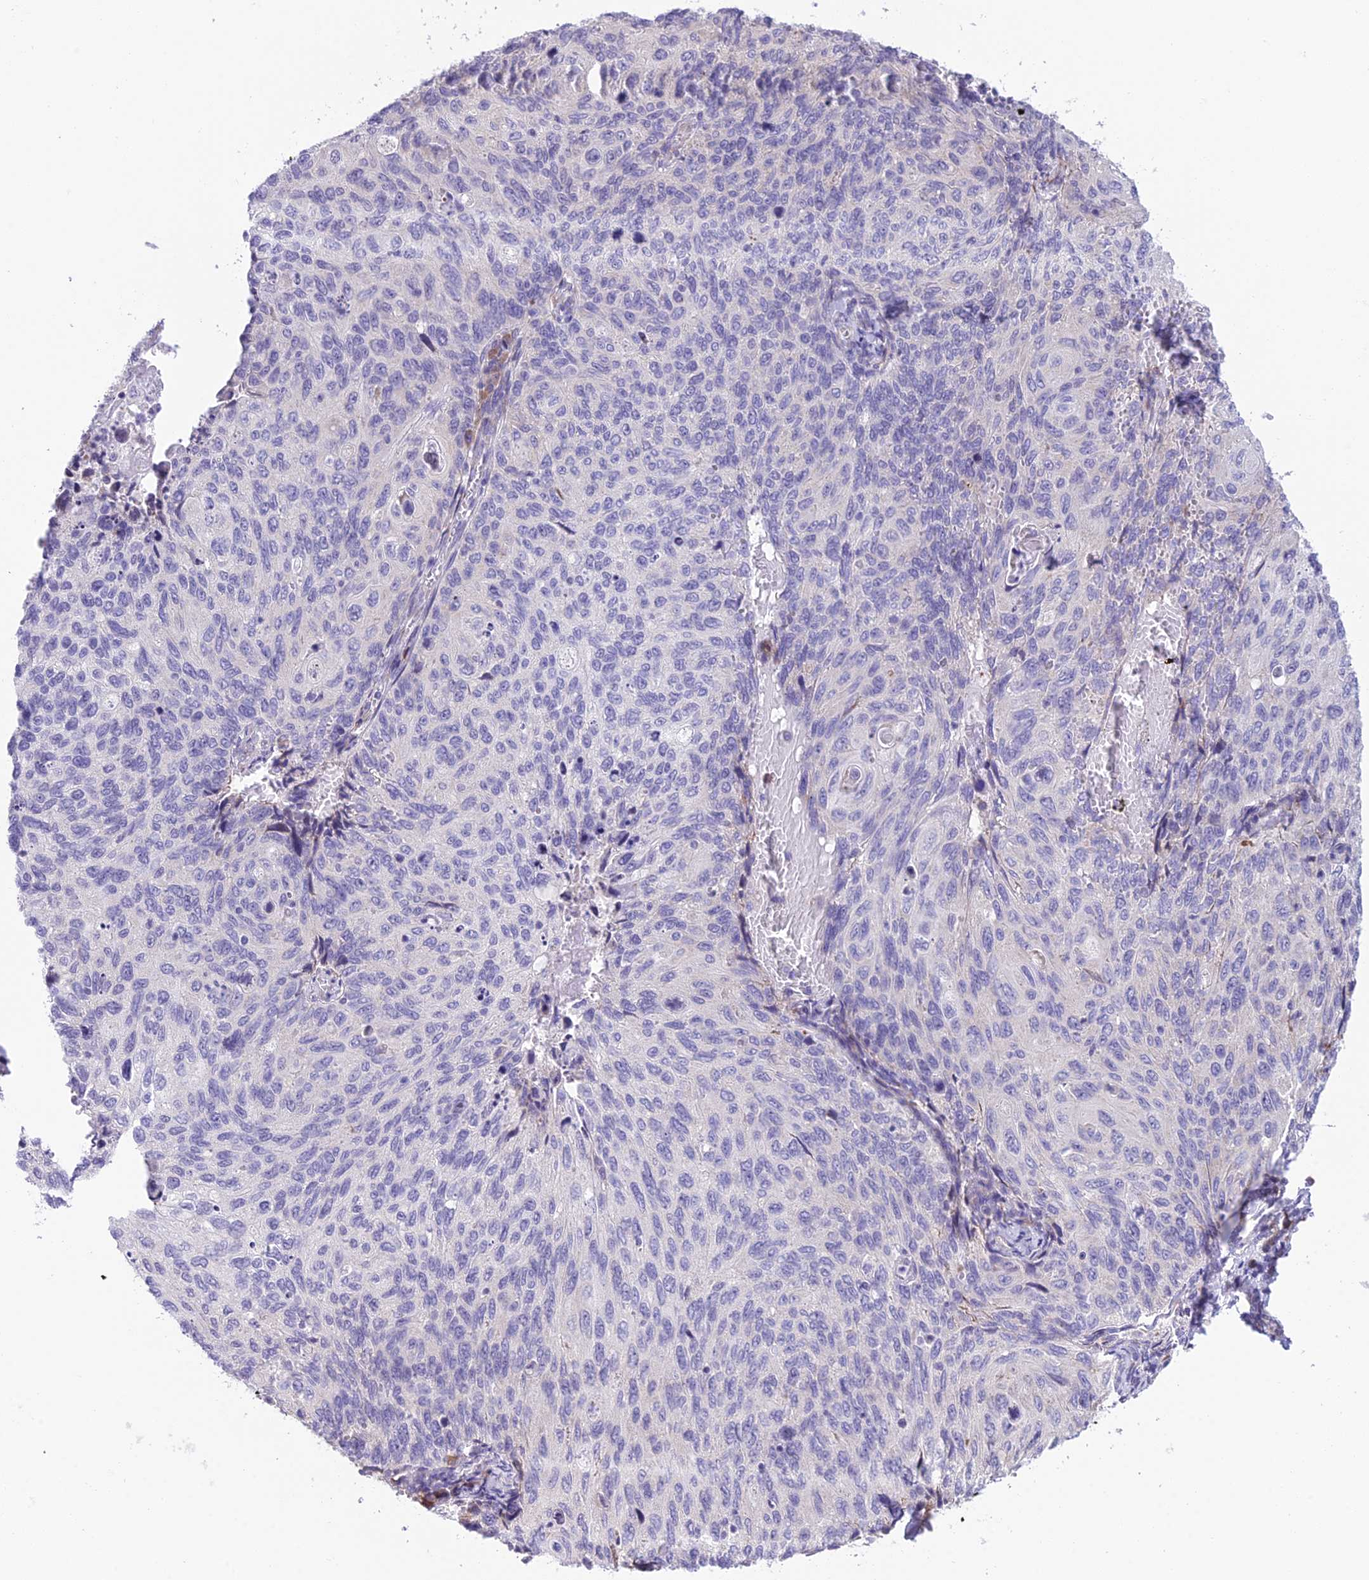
{"staining": {"intensity": "negative", "quantity": "none", "location": "none"}, "tissue": "cervical cancer", "cell_type": "Tumor cells", "image_type": "cancer", "snomed": [{"axis": "morphology", "description": "Squamous cell carcinoma, NOS"}, {"axis": "topography", "description": "Cervix"}], "caption": "This is an IHC image of human cervical cancer. There is no staining in tumor cells.", "gene": "RPS26", "patient": {"sex": "female", "age": 70}}